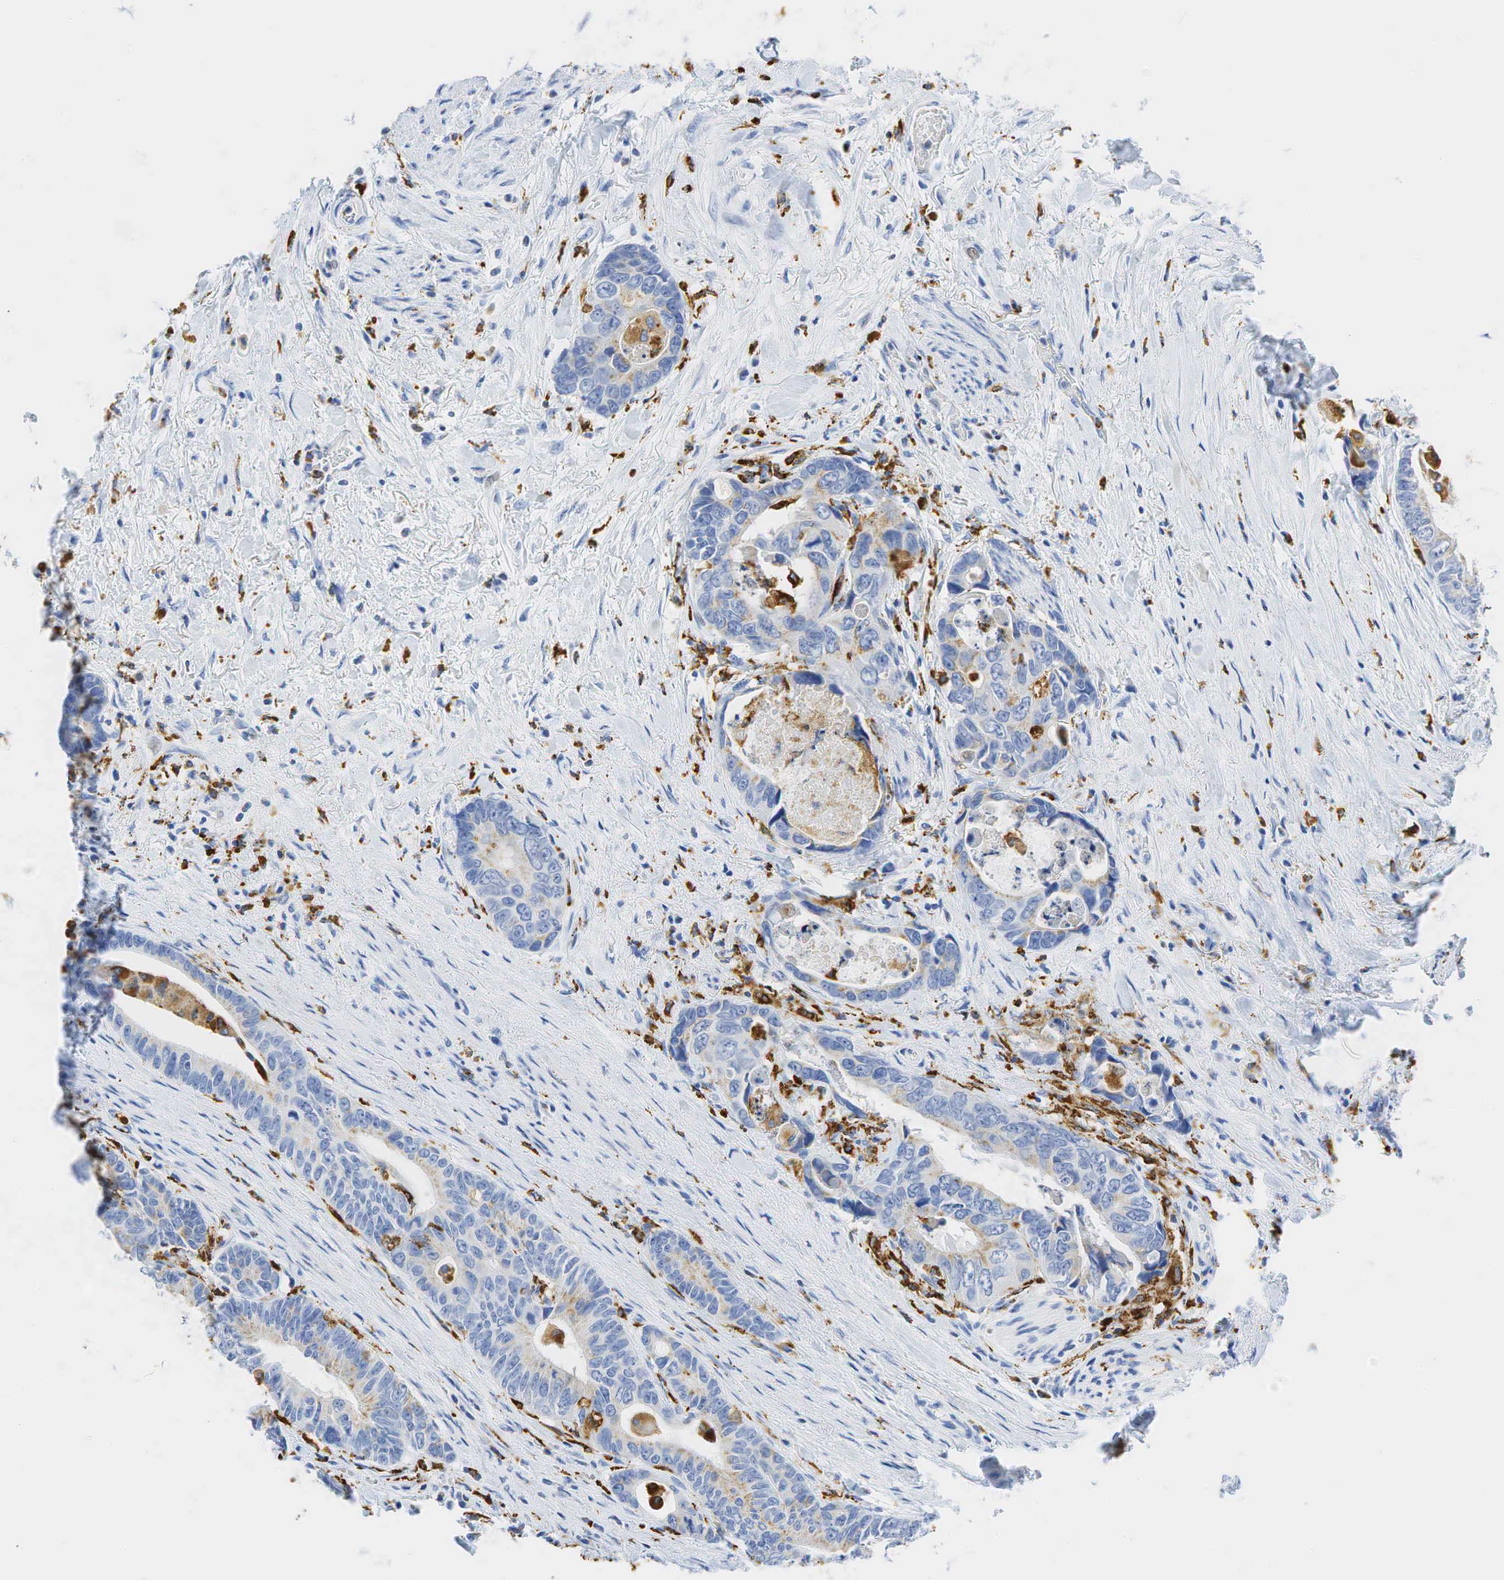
{"staining": {"intensity": "weak", "quantity": "<25%", "location": "cytoplasmic/membranous"}, "tissue": "colorectal cancer", "cell_type": "Tumor cells", "image_type": "cancer", "snomed": [{"axis": "morphology", "description": "Adenocarcinoma, NOS"}, {"axis": "topography", "description": "Rectum"}], "caption": "DAB (3,3'-diaminobenzidine) immunohistochemical staining of human adenocarcinoma (colorectal) displays no significant staining in tumor cells.", "gene": "CD68", "patient": {"sex": "female", "age": 67}}